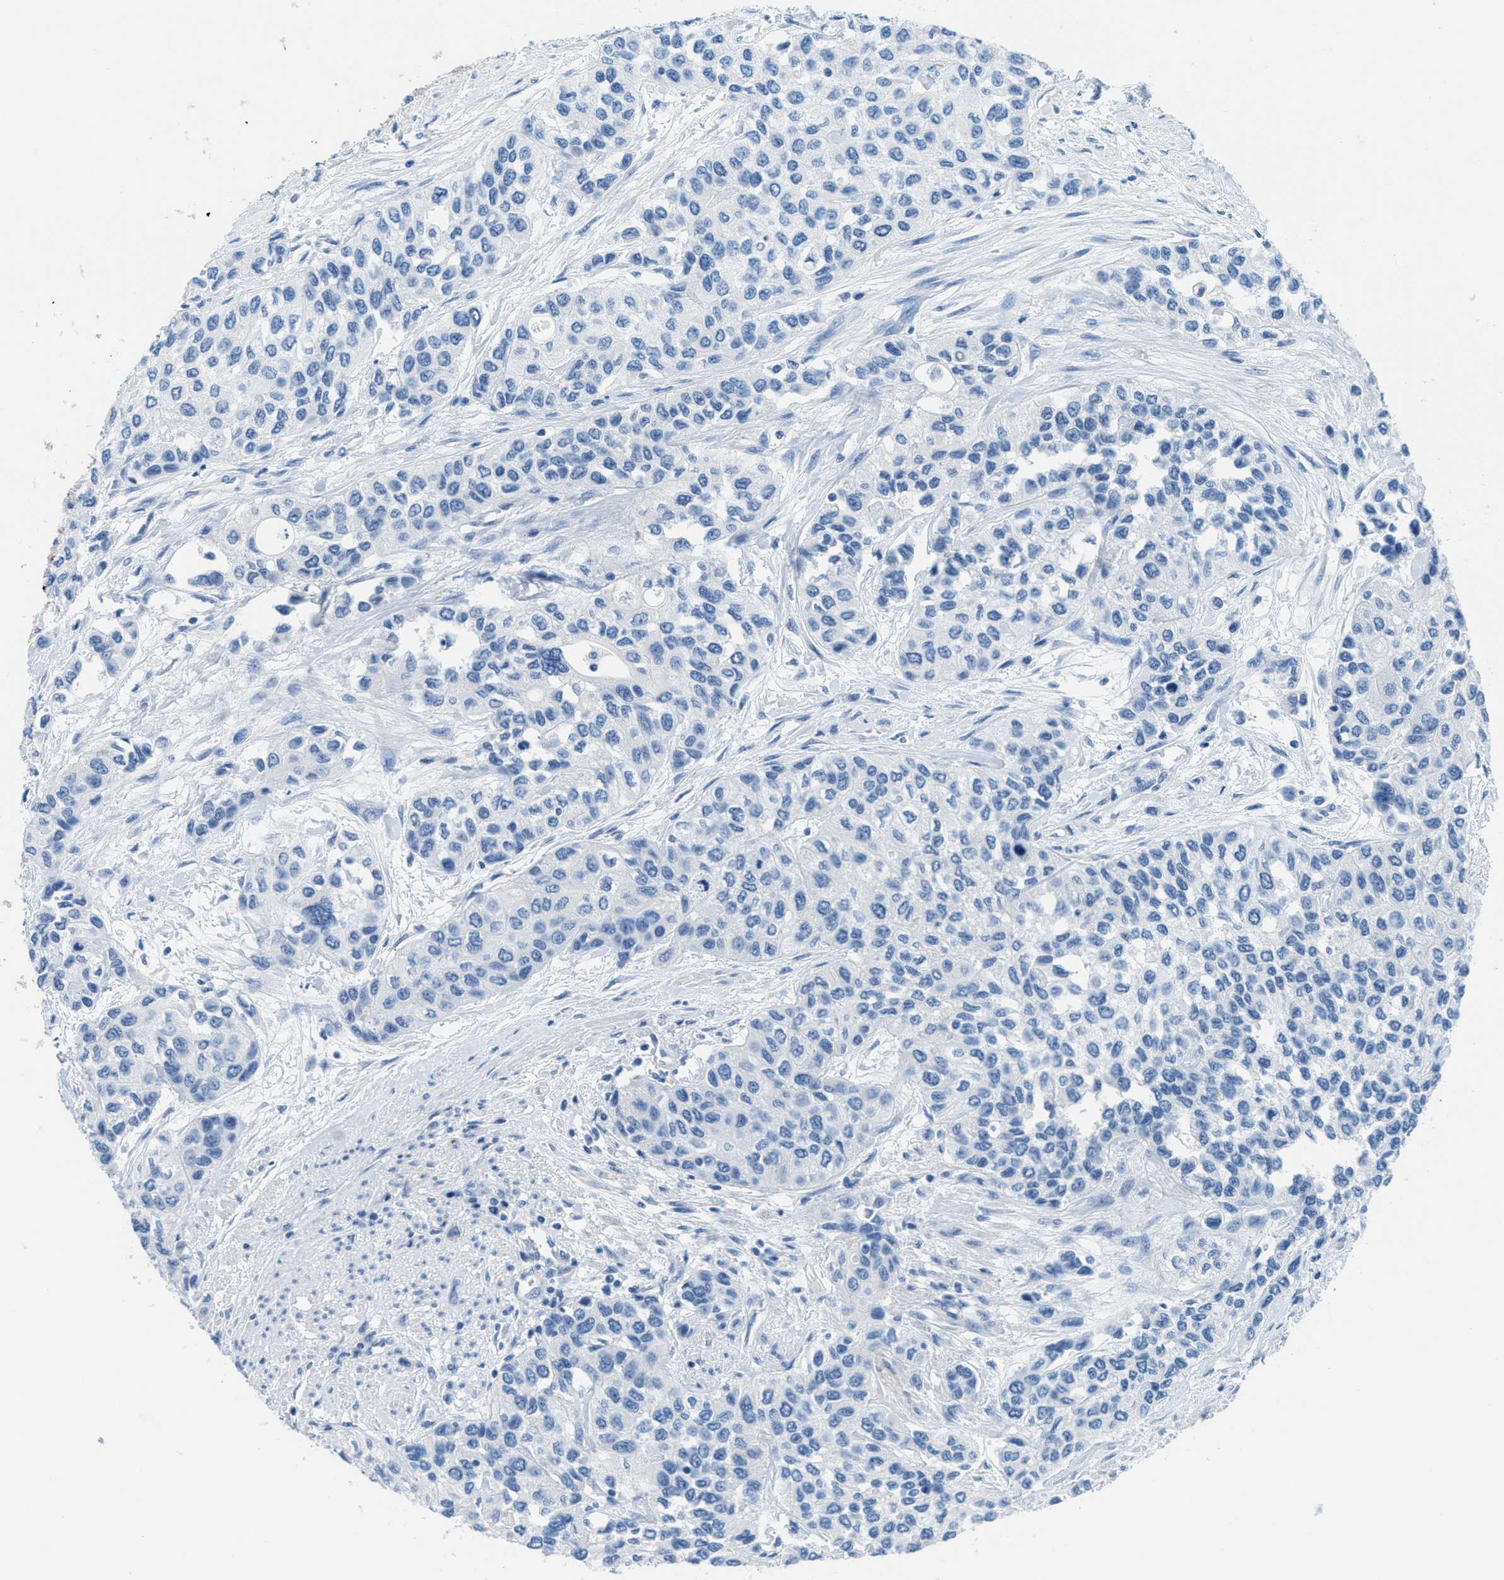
{"staining": {"intensity": "negative", "quantity": "none", "location": "none"}, "tissue": "urothelial cancer", "cell_type": "Tumor cells", "image_type": "cancer", "snomed": [{"axis": "morphology", "description": "Urothelial carcinoma, High grade"}, {"axis": "topography", "description": "Urinary bladder"}], "caption": "DAB immunohistochemical staining of urothelial cancer displays no significant positivity in tumor cells. (Stains: DAB IHC with hematoxylin counter stain, Microscopy: brightfield microscopy at high magnification).", "gene": "MGARP", "patient": {"sex": "female", "age": 56}}